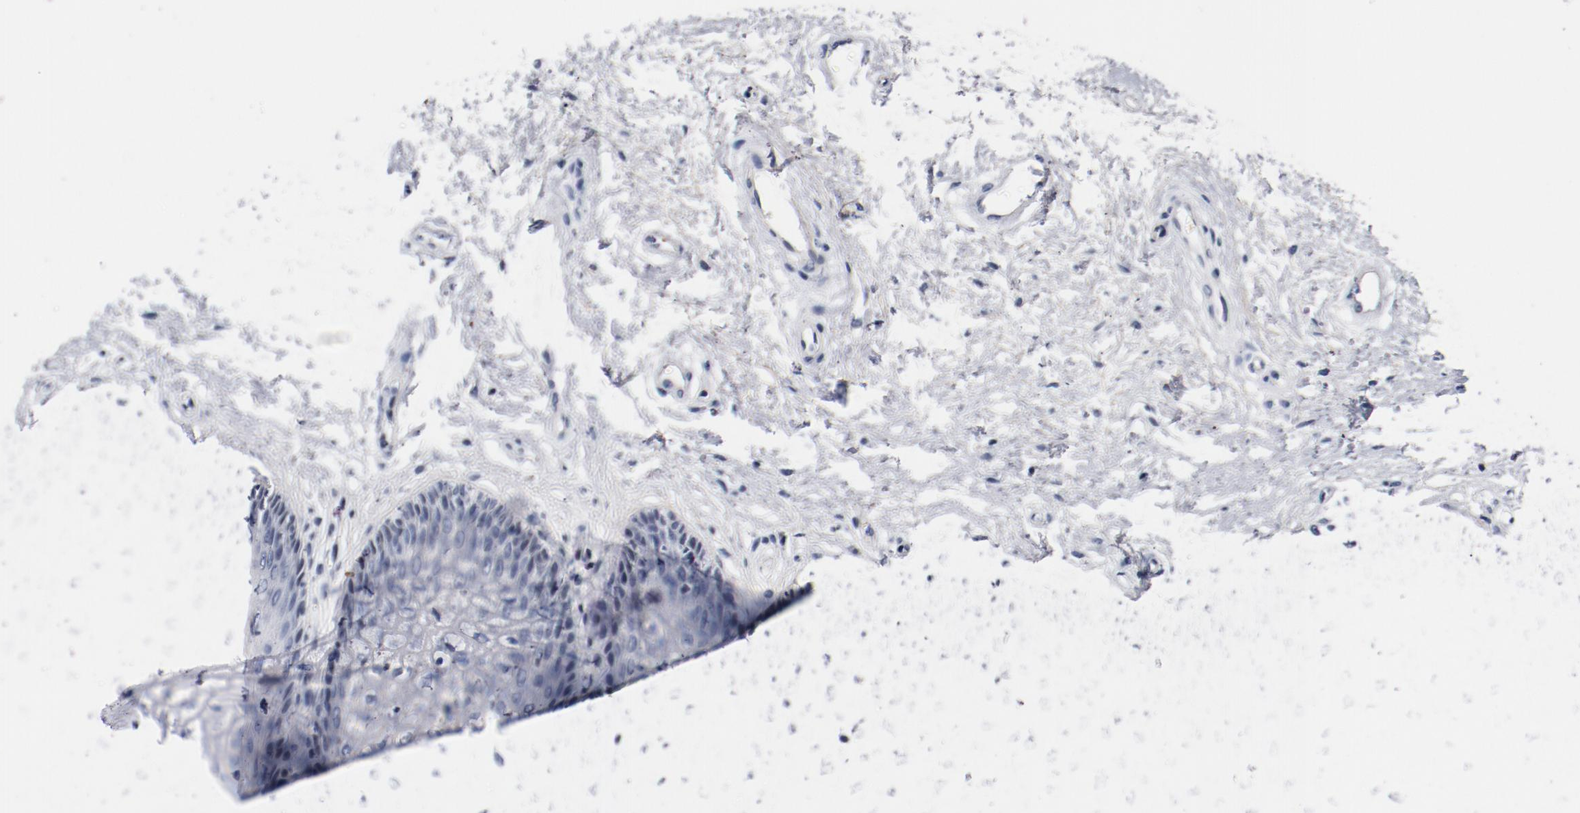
{"staining": {"intensity": "negative", "quantity": "none", "location": "none"}, "tissue": "vagina", "cell_type": "Squamous epithelial cells", "image_type": "normal", "snomed": [{"axis": "morphology", "description": "Normal tissue, NOS"}, {"axis": "topography", "description": "Vagina"}], "caption": "This is an IHC image of benign vagina. There is no staining in squamous epithelial cells.", "gene": "PIM1", "patient": {"sex": "female", "age": 34}}